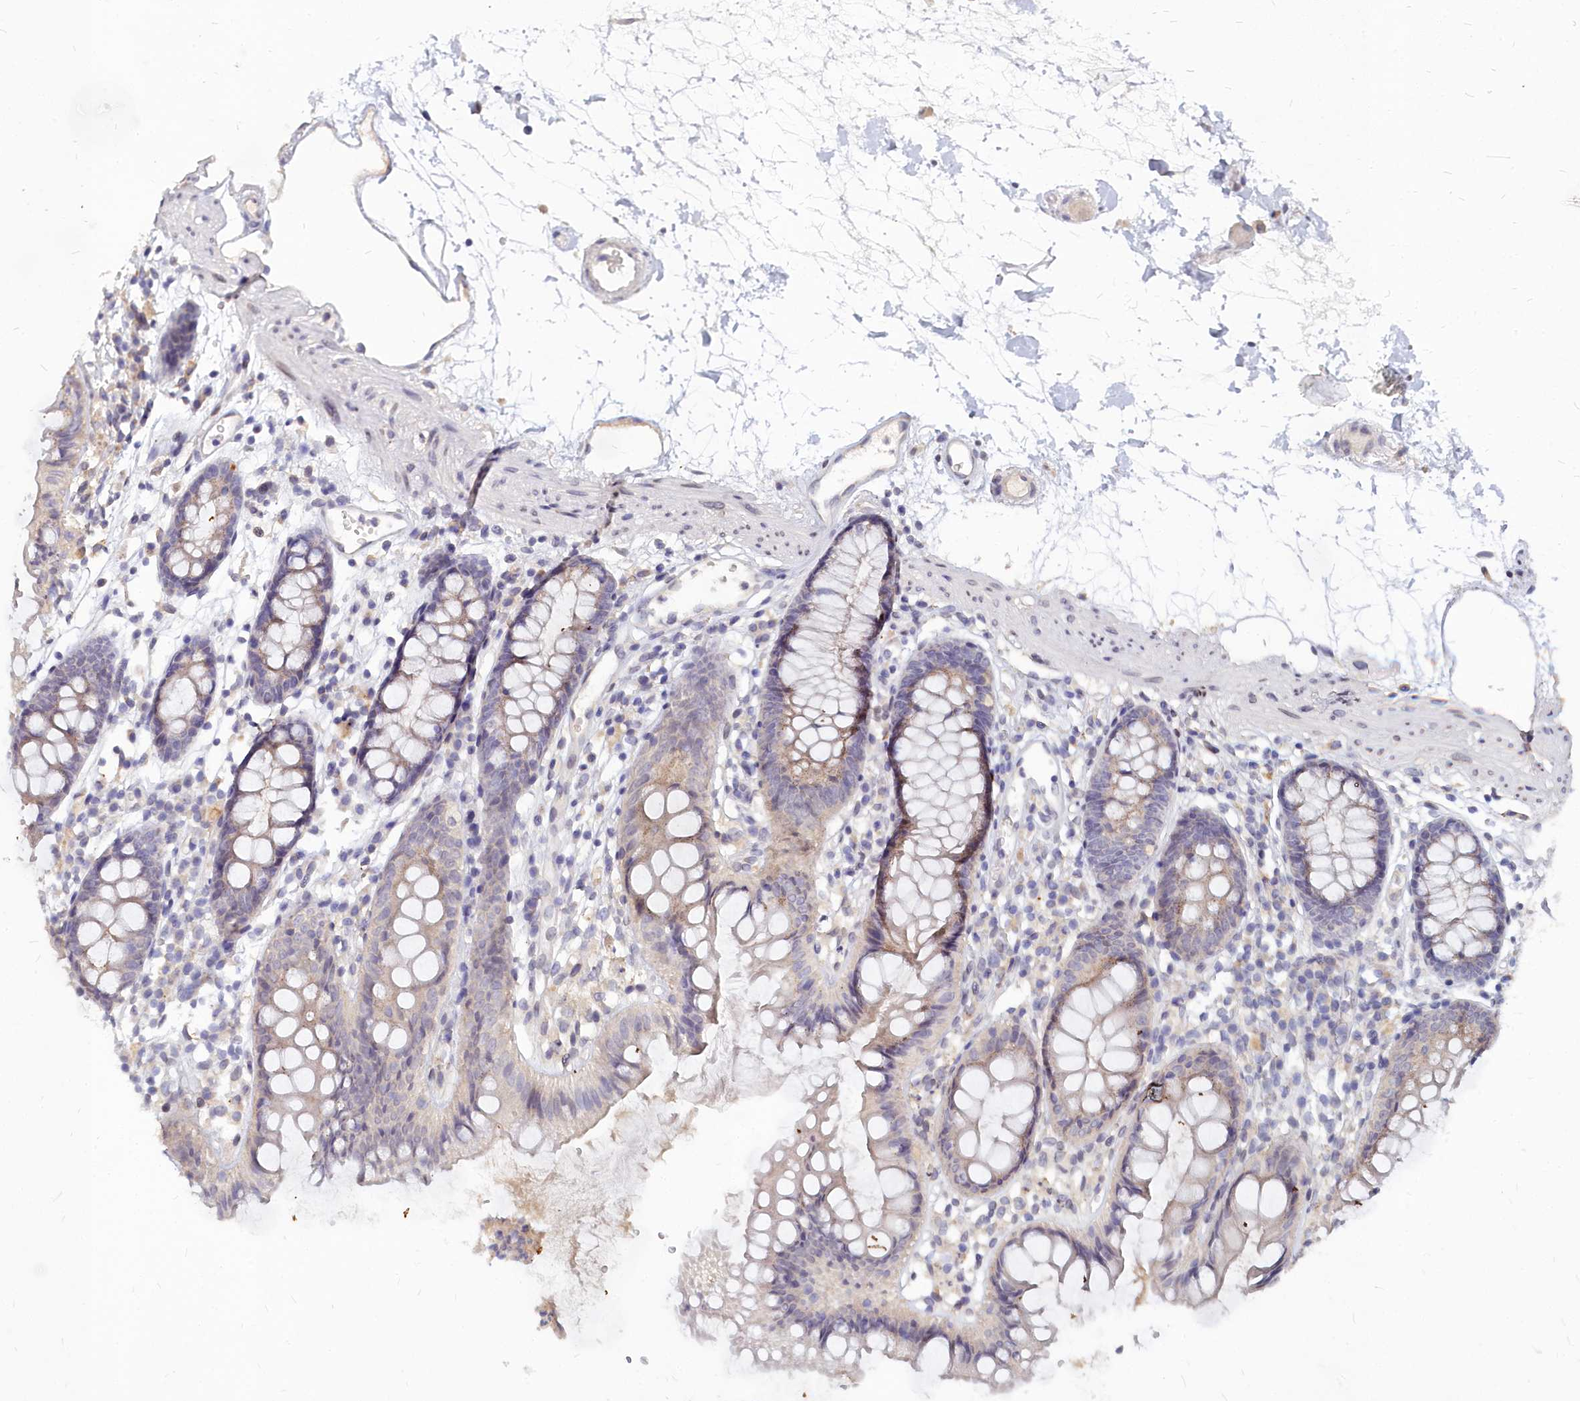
{"staining": {"intensity": "weak", "quantity": "<25%", "location": "cytoplasmic/membranous"}, "tissue": "colon", "cell_type": "Endothelial cells", "image_type": "normal", "snomed": [{"axis": "morphology", "description": "Normal tissue, NOS"}, {"axis": "topography", "description": "Colon"}], "caption": "This image is of normal colon stained with IHC to label a protein in brown with the nuclei are counter-stained blue. There is no positivity in endothelial cells. Nuclei are stained in blue.", "gene": "NOXA1", "patient": {"sex": "female", "age": 84}}